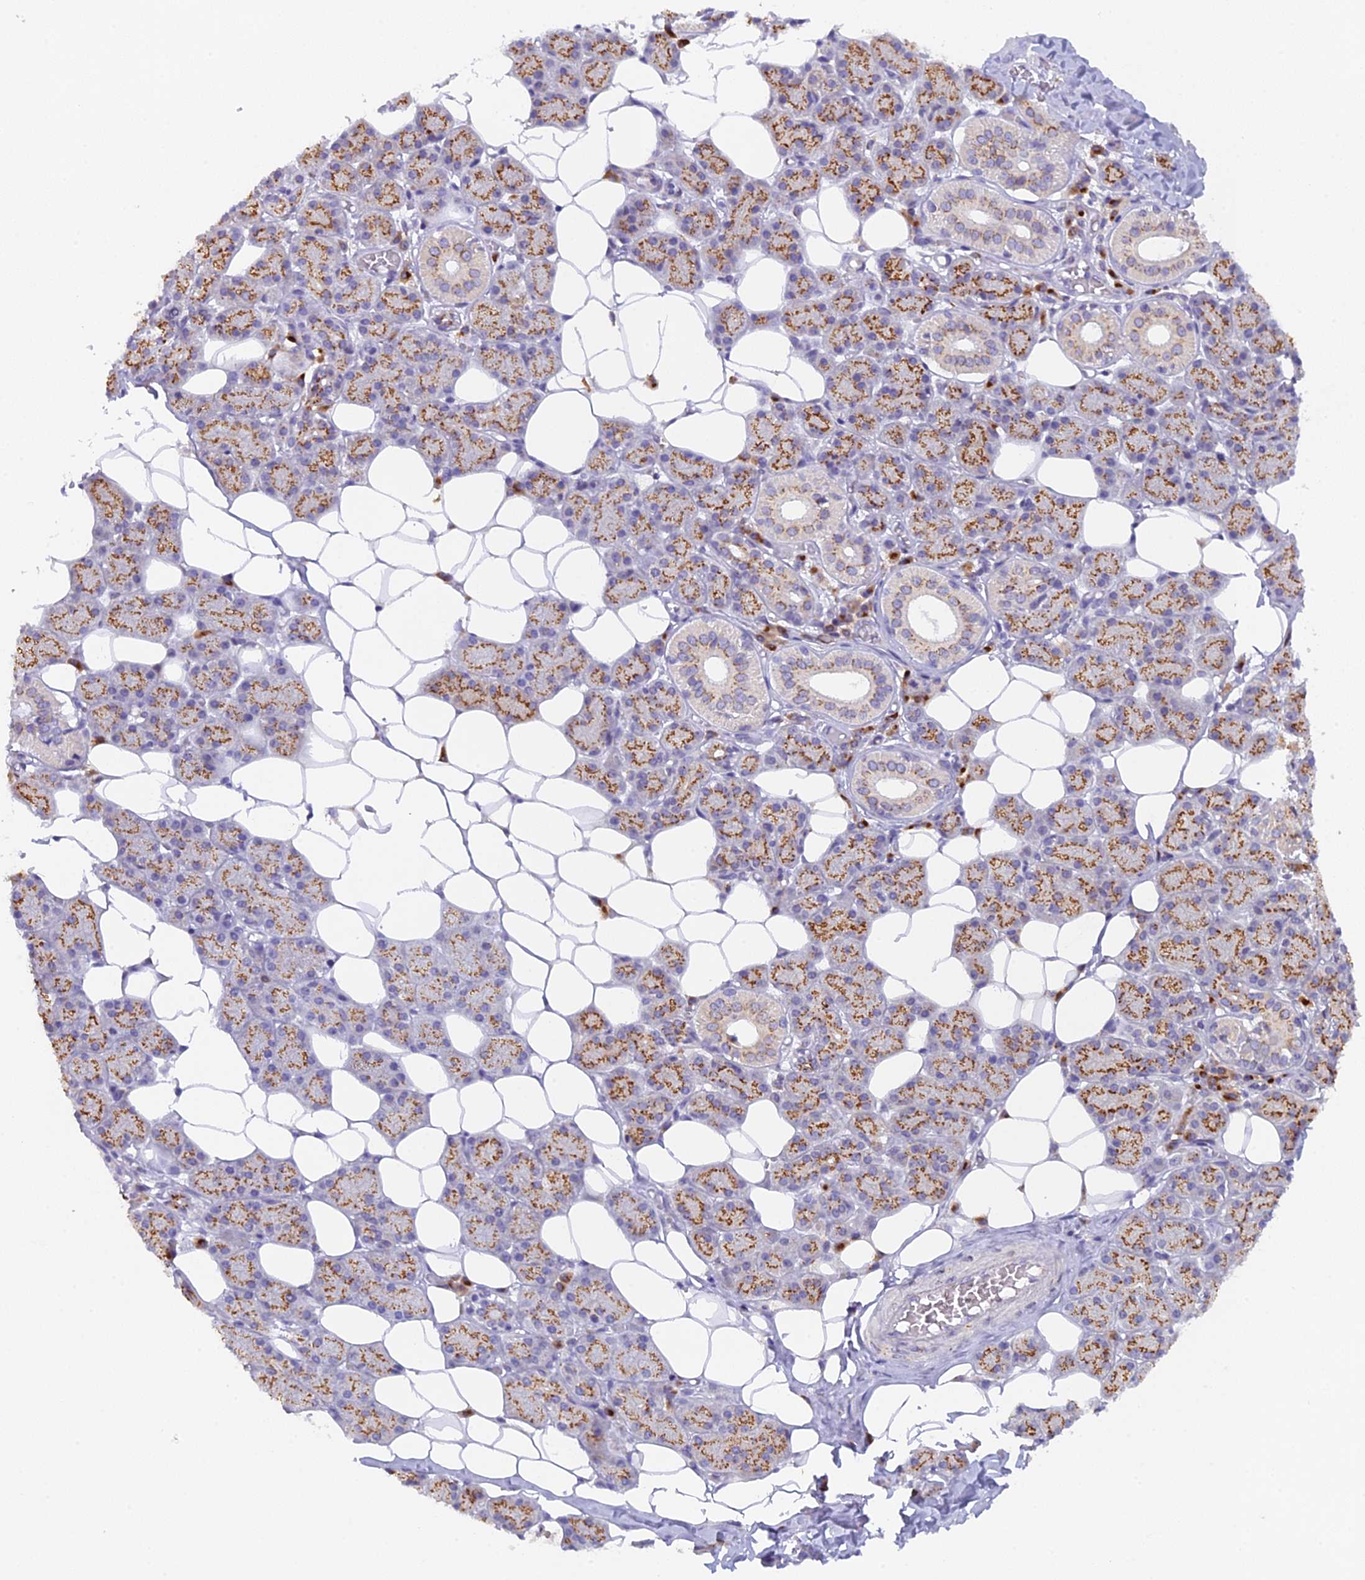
{"staining": {"intensity": "moderate", "quantity": ">75%", "location": "cytoplasmic/membranous"}, "tissue": "salivary gland", "cell_type": "Glandular cells", "image_type": "normal", "snomed": [{"axis": "morphology", "description": "Normal tissue, NOS"}, {"axis": "topography", "description": "Salivary gland"}], "caption": "Immunohistochemistry staining of unremarkable salivary gland, which displays medium levels of moderate cytoplasmic/membranous staining in about >75% of glandular cells indicating moderate cytoplasmic/membranous protein positivity. The staining was performed using DAB (3,3'-diaminobenzidine) (brown) for protein detection and nuclei were counterstained in hematoxylin (blue).", "gene": "SNX17", "patient": {"sex": "female", "age": 33}}